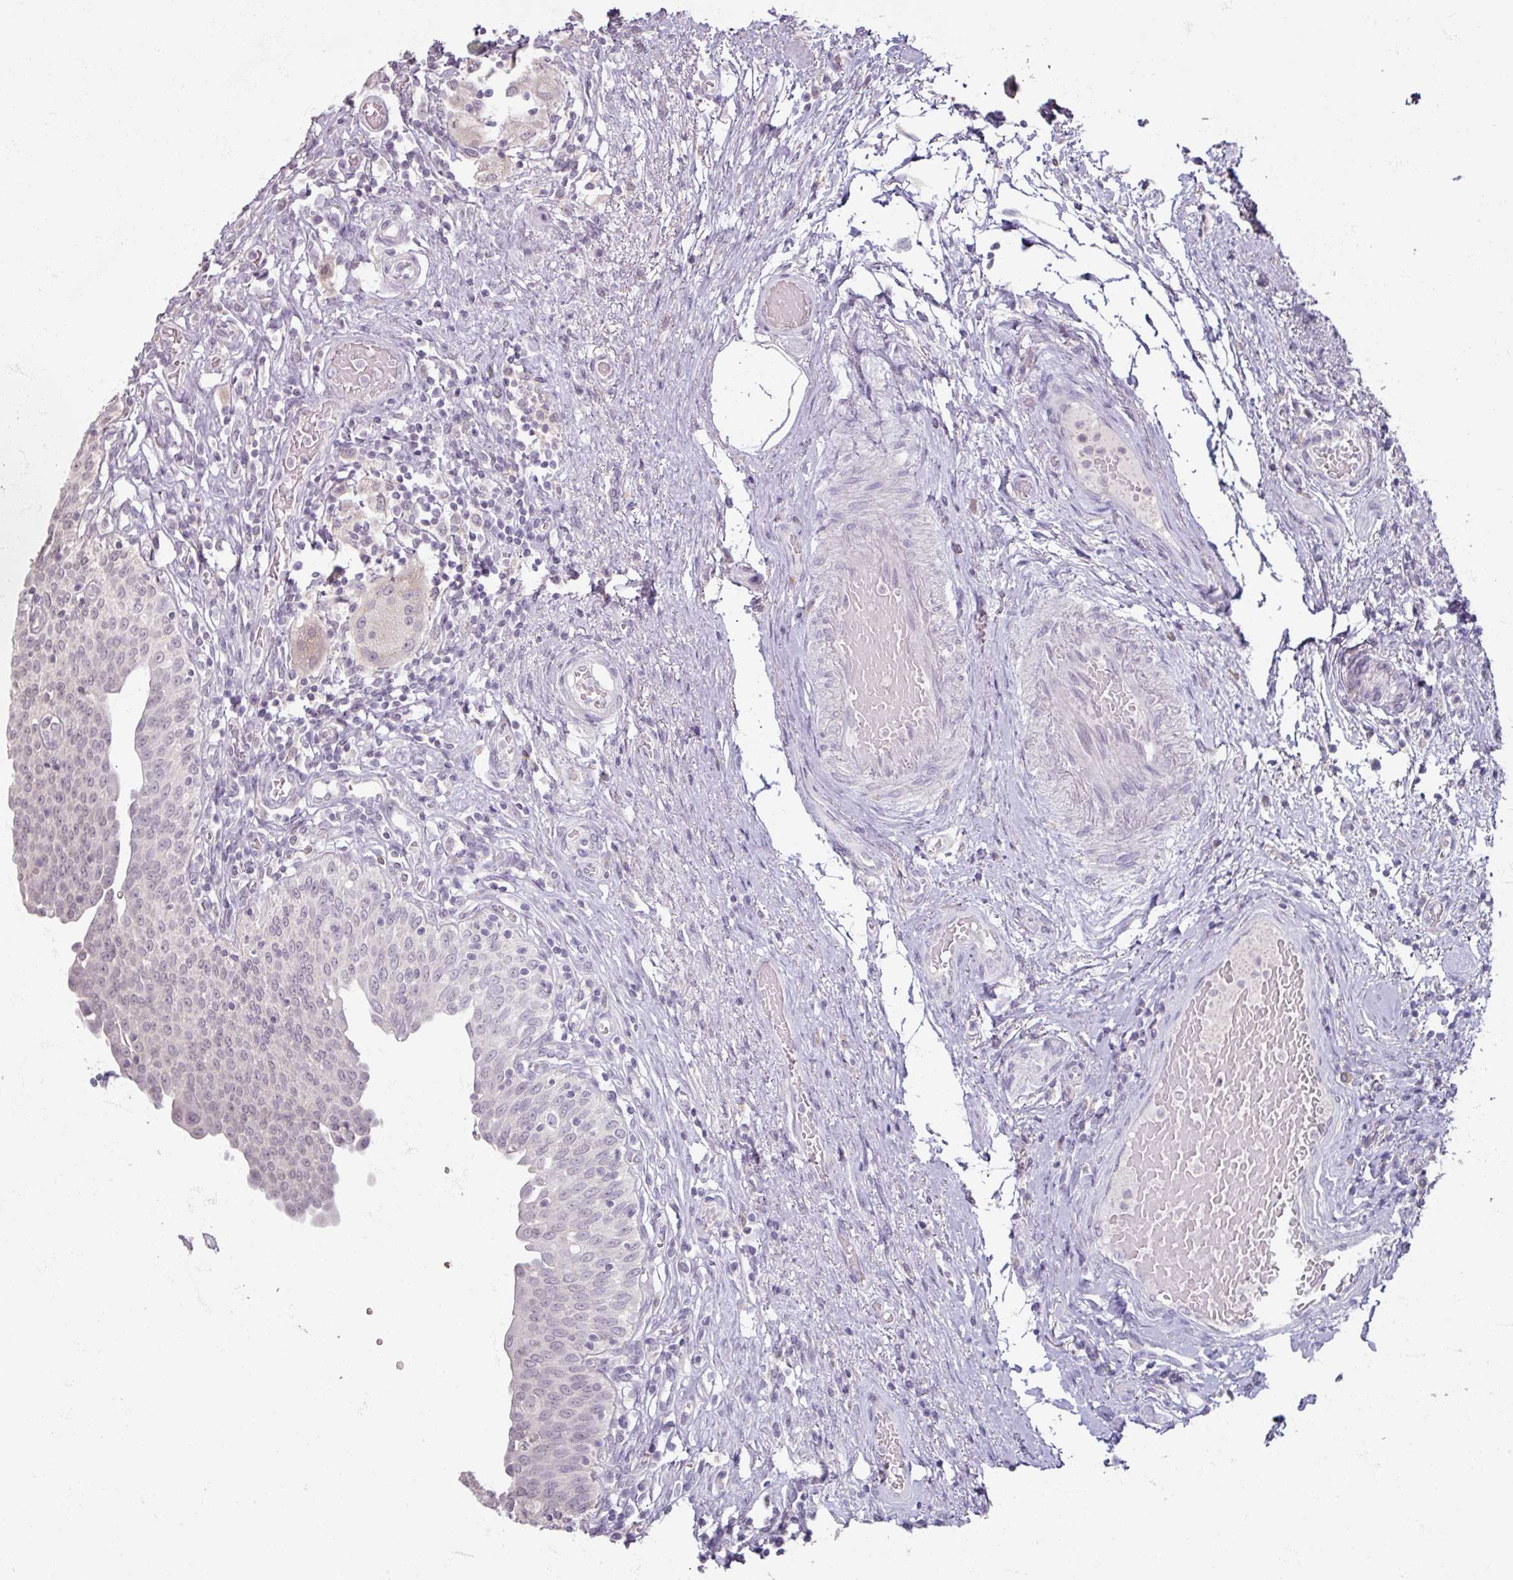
{"staining": {"intensity": "negative", "quantity": "none", "location": "none"}, "tissue": "urinary bladder", "cell_type": "Urothelial cells", "image_type": "normal", "snomed": [{"axis": "morphology", "description": "Normal tissue, NOS"}, {"axis": "topography", "description": "Urinary bladder"}], "caption": "High power microscopy micrograph of an immunohistochemistry histopathology image of normal urinary bladder, revealing no significant positivity in urothelial cells.", "gene": "SOX11", "patient": {"sex": "male", "age": 71}}